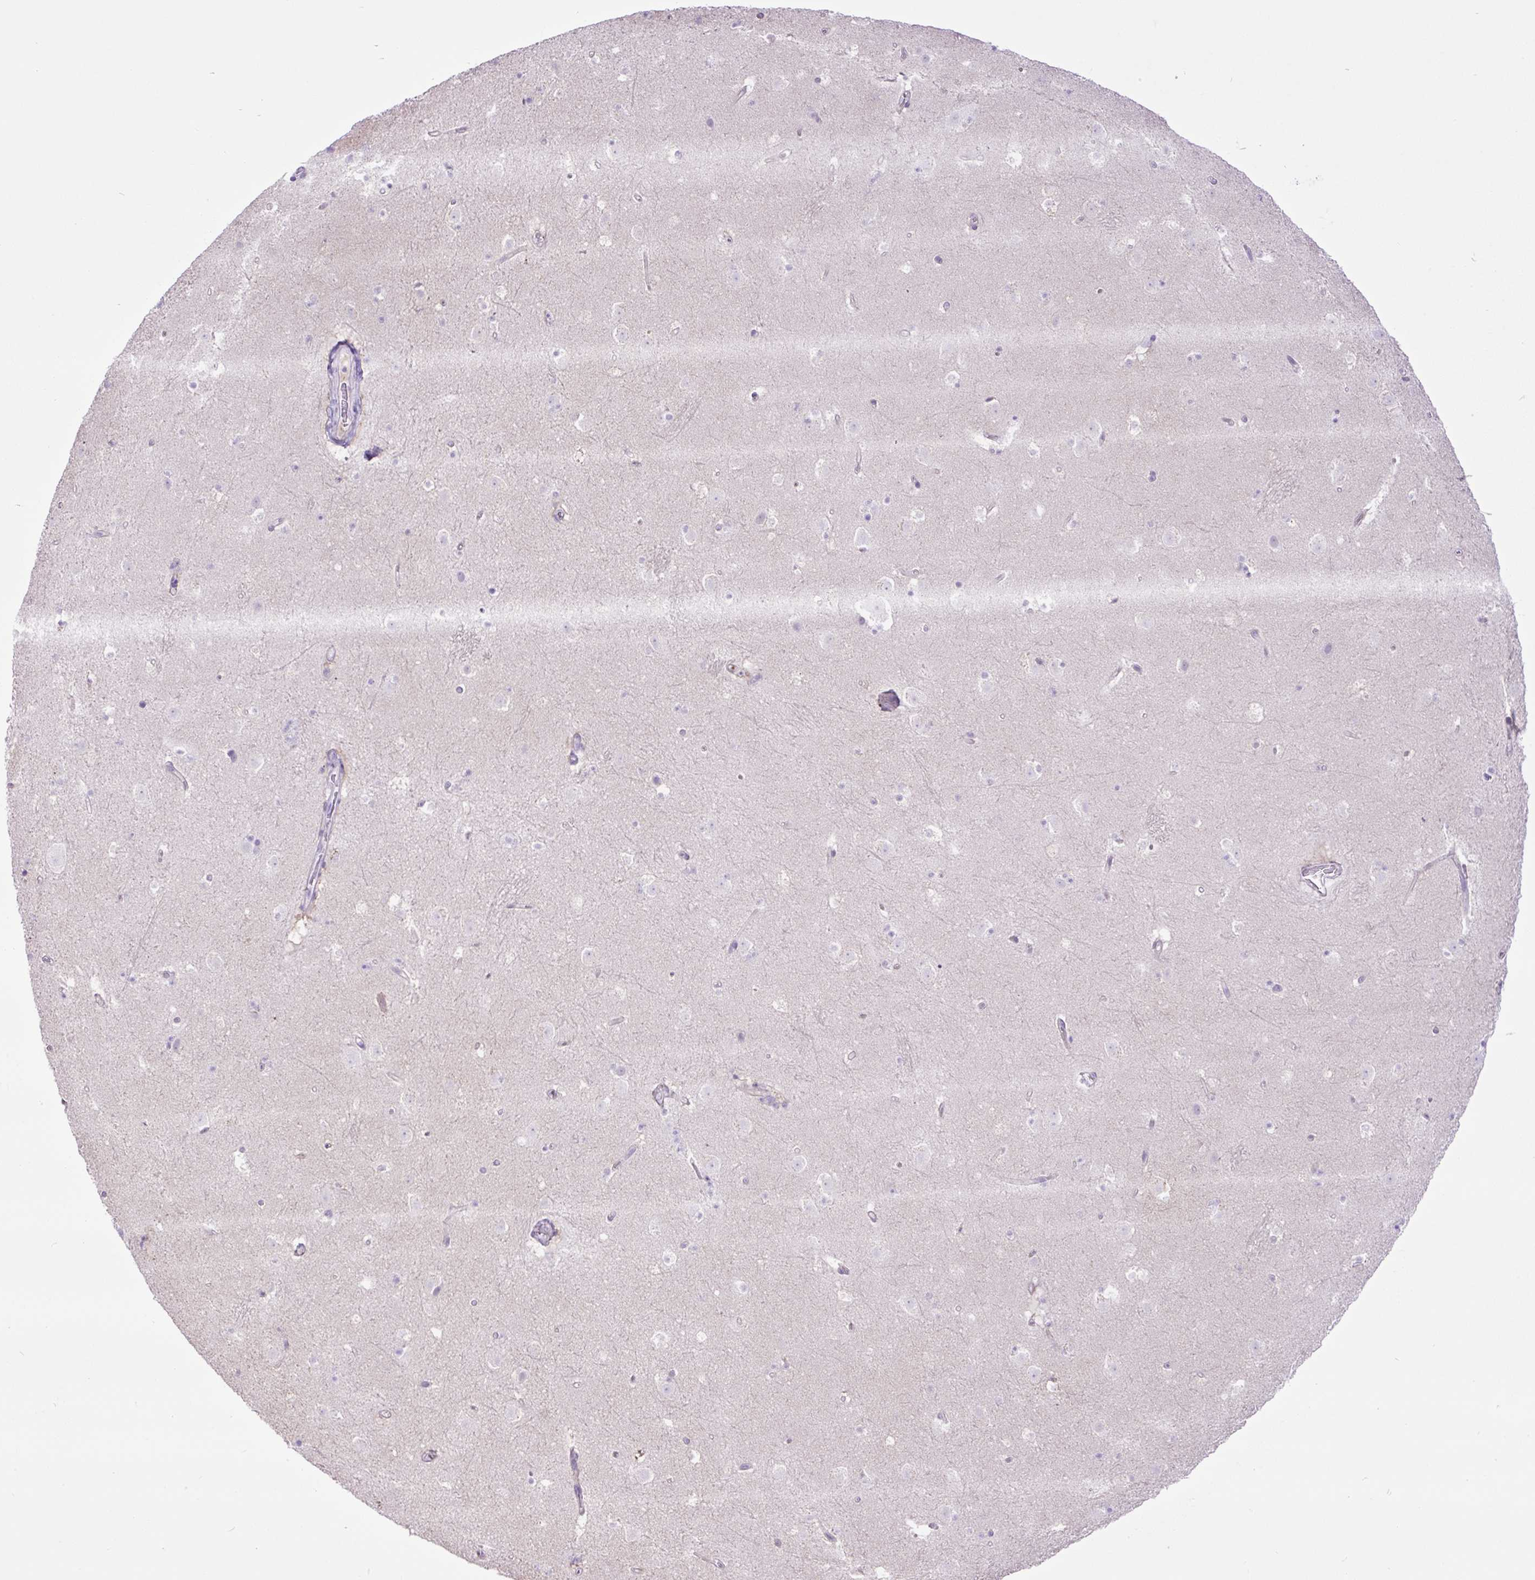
{"staining": {"intensity": "negative", "quantity": "none", "location": "none"}, "tissue": "caudate", "cell_type": "Glial cells", "image_type": "normal", "snomed": [{"axis": "morphology", "description": "Normal tissue, NOS"}, {"axis": "topography", "description": "Lateral ventricle wall"}], "caption": "This image is of benign caudate stained with immunohistochemistry (IHC) to label a protein in brown with the nuclei are counter-stained blue. There is no staining in glial cells.", "gene": "MFSD3", "patient": {"sex": "male", "age": 37}}